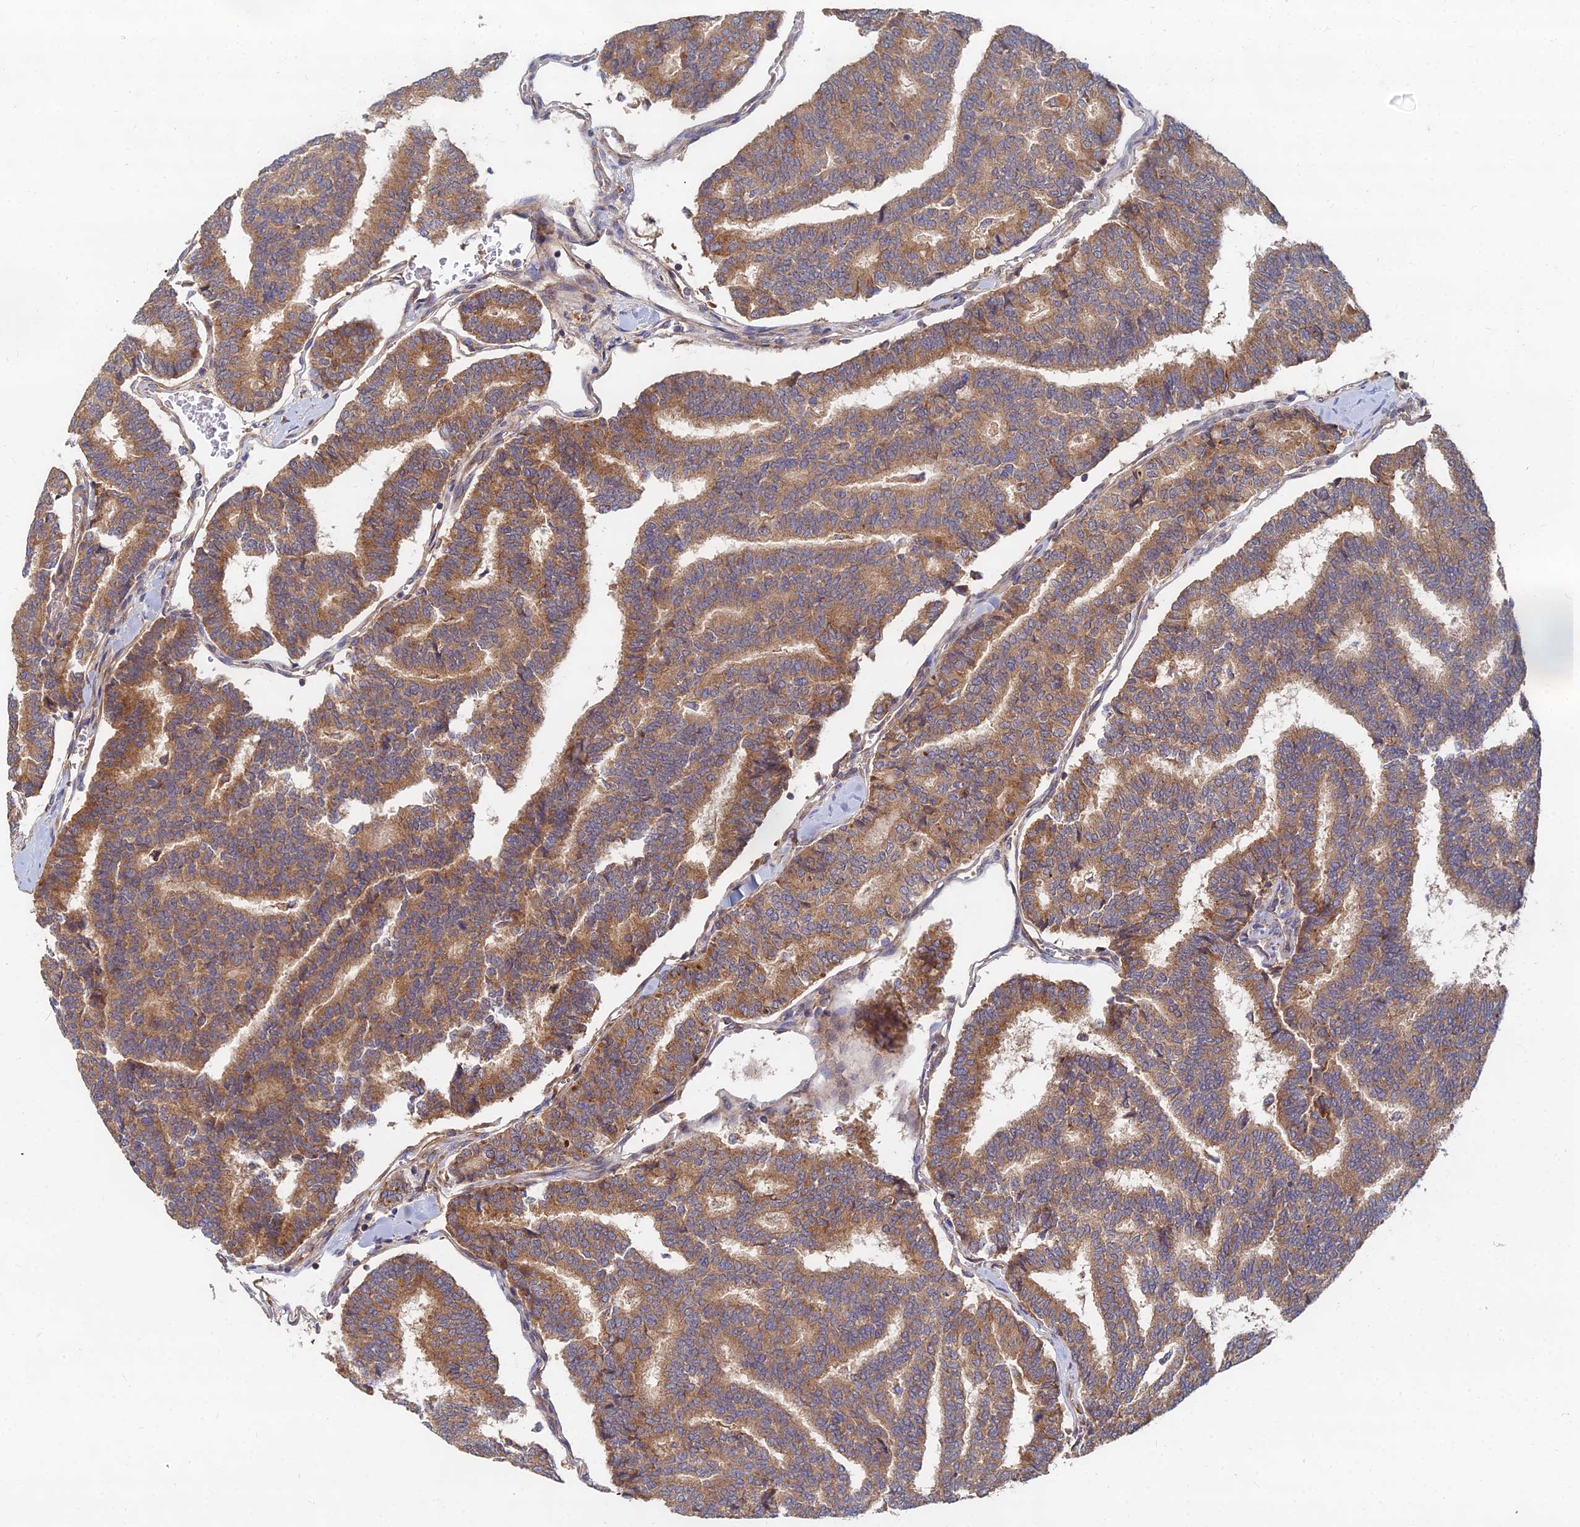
{"staining": {"intensity": "moderate", "quantity": ">75%", "location": "cytoplasmic/membranous"}, "tissue": "thyroid cancer", "cell_type": "Tumor cells", "image_type": "cancer", "snomed": [{"axis": "morphology", "description": "Papillary adenocarcinoma, NOS"}, {"axis": "topography", "description": "Thyroid gland"}], "caption": "Papillary adenocarcinoma (thyroid) stained with a brown dye displays moderate cytoplasmic/membranous positive expression in approximately >75% of tumor cells.", "gene": "CCZ1", "patient": {"sex": "female", "age": 35}}